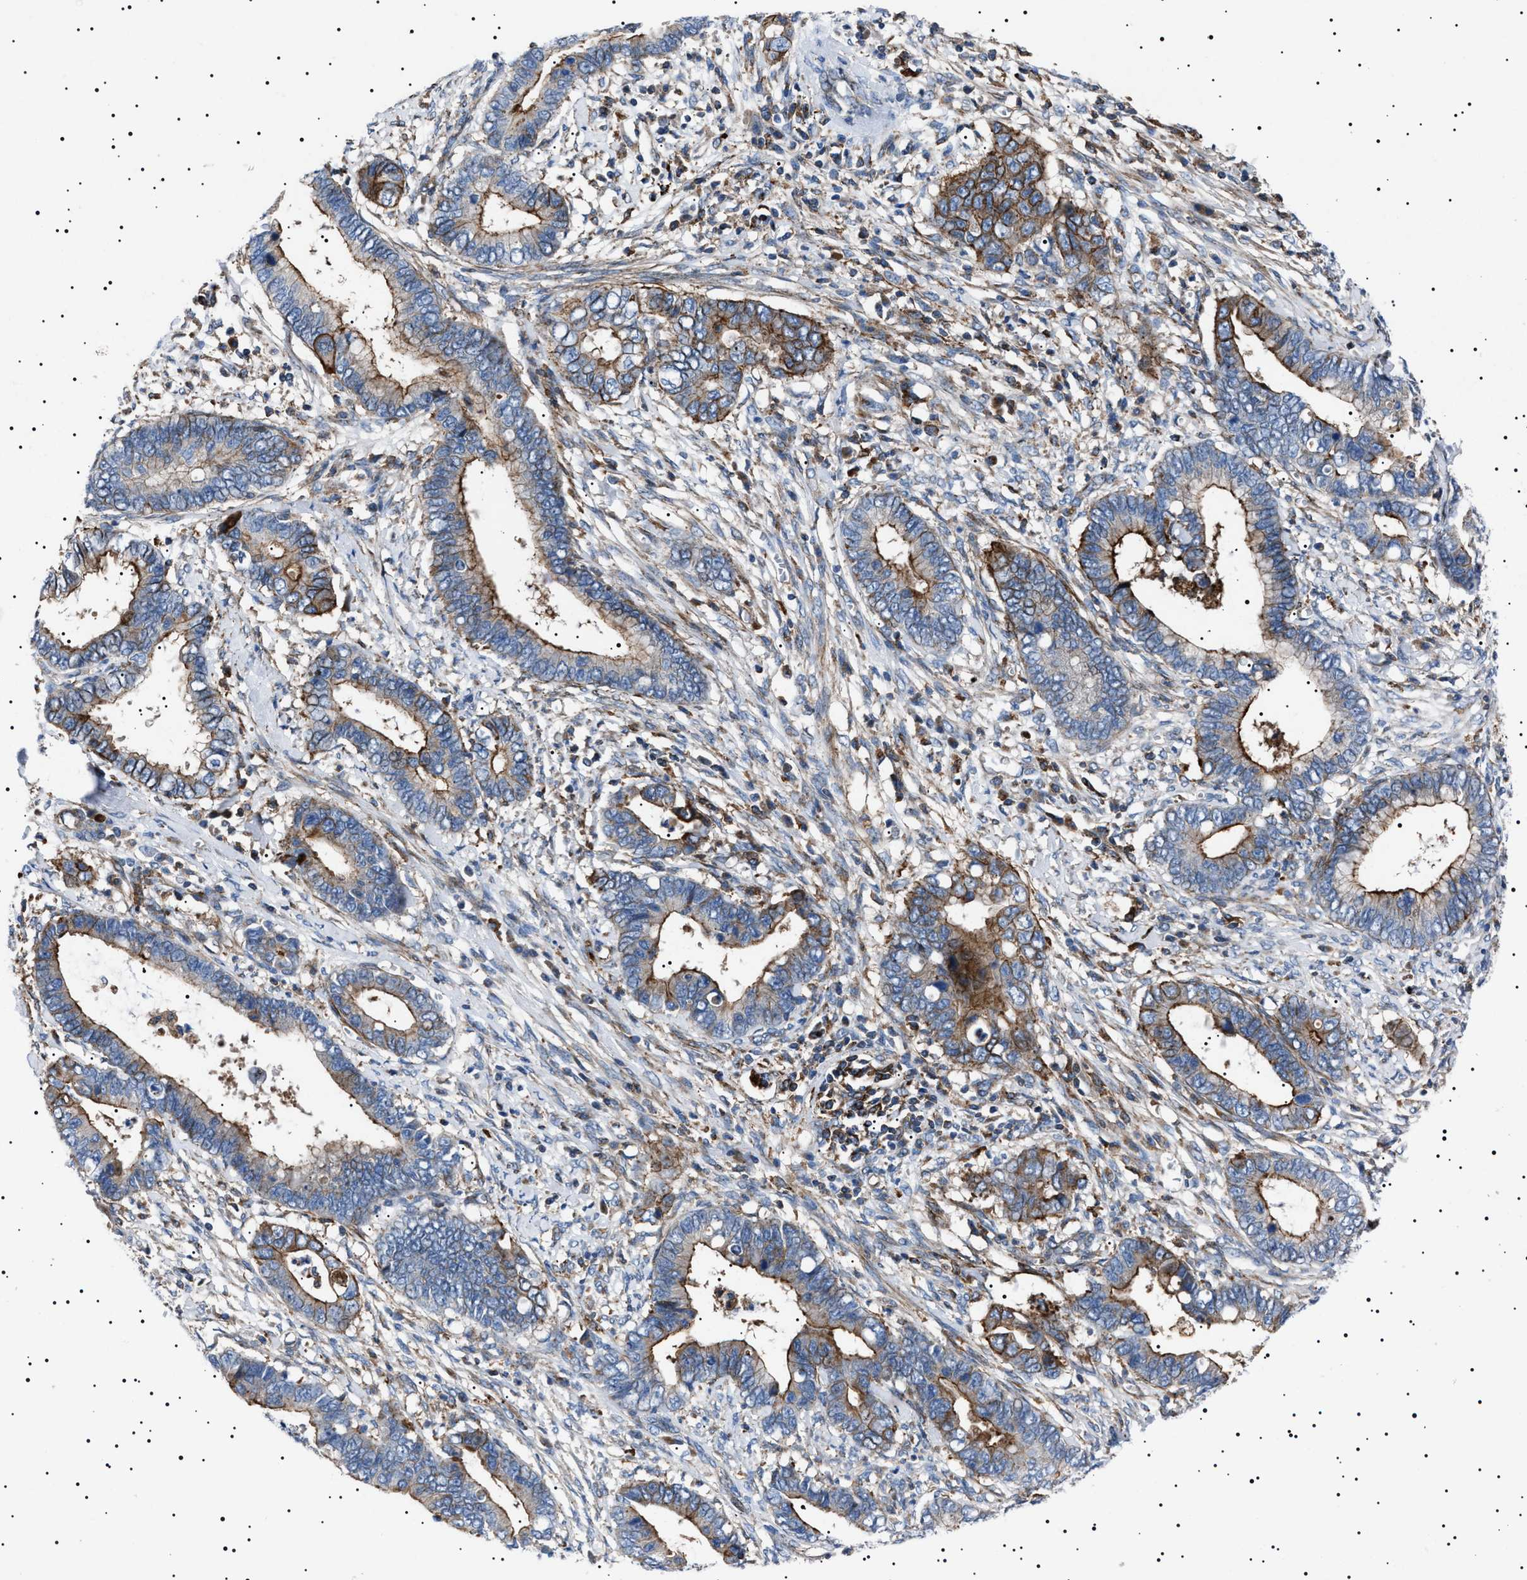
{"staining": {"intensity": "moderate", "quantity": ">75%", "location": "cytoplasmic/membranous"}, "tissue": "cervical cancer", "cell_type": "Tumor cells", "image_type": "cancer", "snomed": [{"axis": "morphology", "description": "Adenocarcinoma, NOS"}, {"axis": "topography", "description": "Cervix"}], "caption": "The photomicrograph exhibits immunohistochemical staining of cervical cancer (adenocarcinoma). There is moderate cytoplasmic/membranous positivity is identified in about >75% of tumor cells.", "gene": "NEU1", "patient": {"sex": "female", "age": 44}}